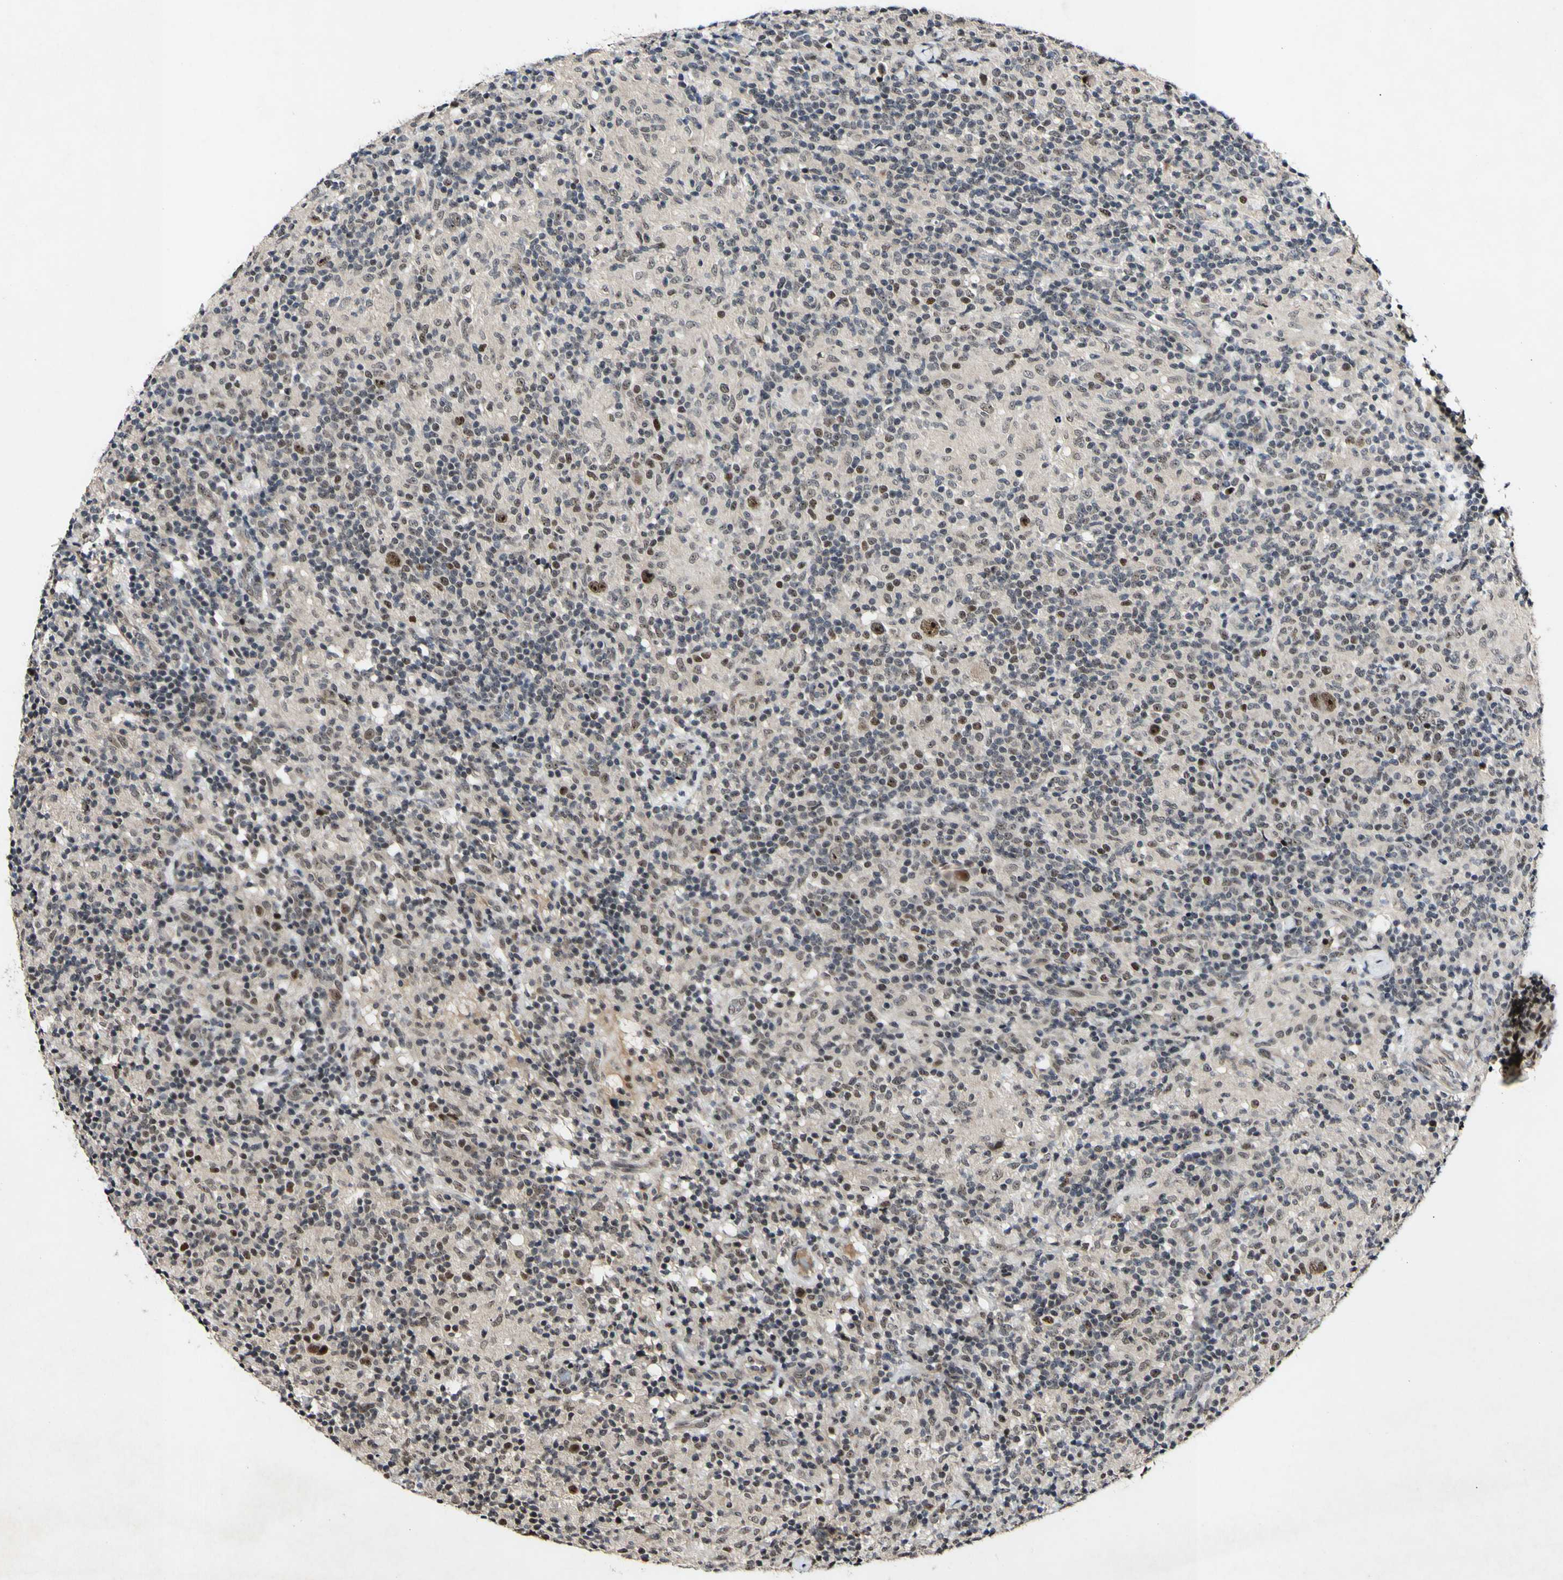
{"staining": {"intensity": "moderate", "quantity": ">75%", "location": "nuclear"}, "tissue": "lymphoma", "cell_type": "Tumor cells", "image_type": "cancer", "snomed": [{"axis": "morphology", "description": "Hodgkin's disease, NOS"}, {"axis": "topography", "description": "Lymph node"}], "caption": "Hodgkin's disease was stained to show a protein in brown. There is medium levels of moderate nuclear staining in approximately >75% of tumor cells.", "gene": "POLR2F", "patient": {"sex": "male", "age": 70}}